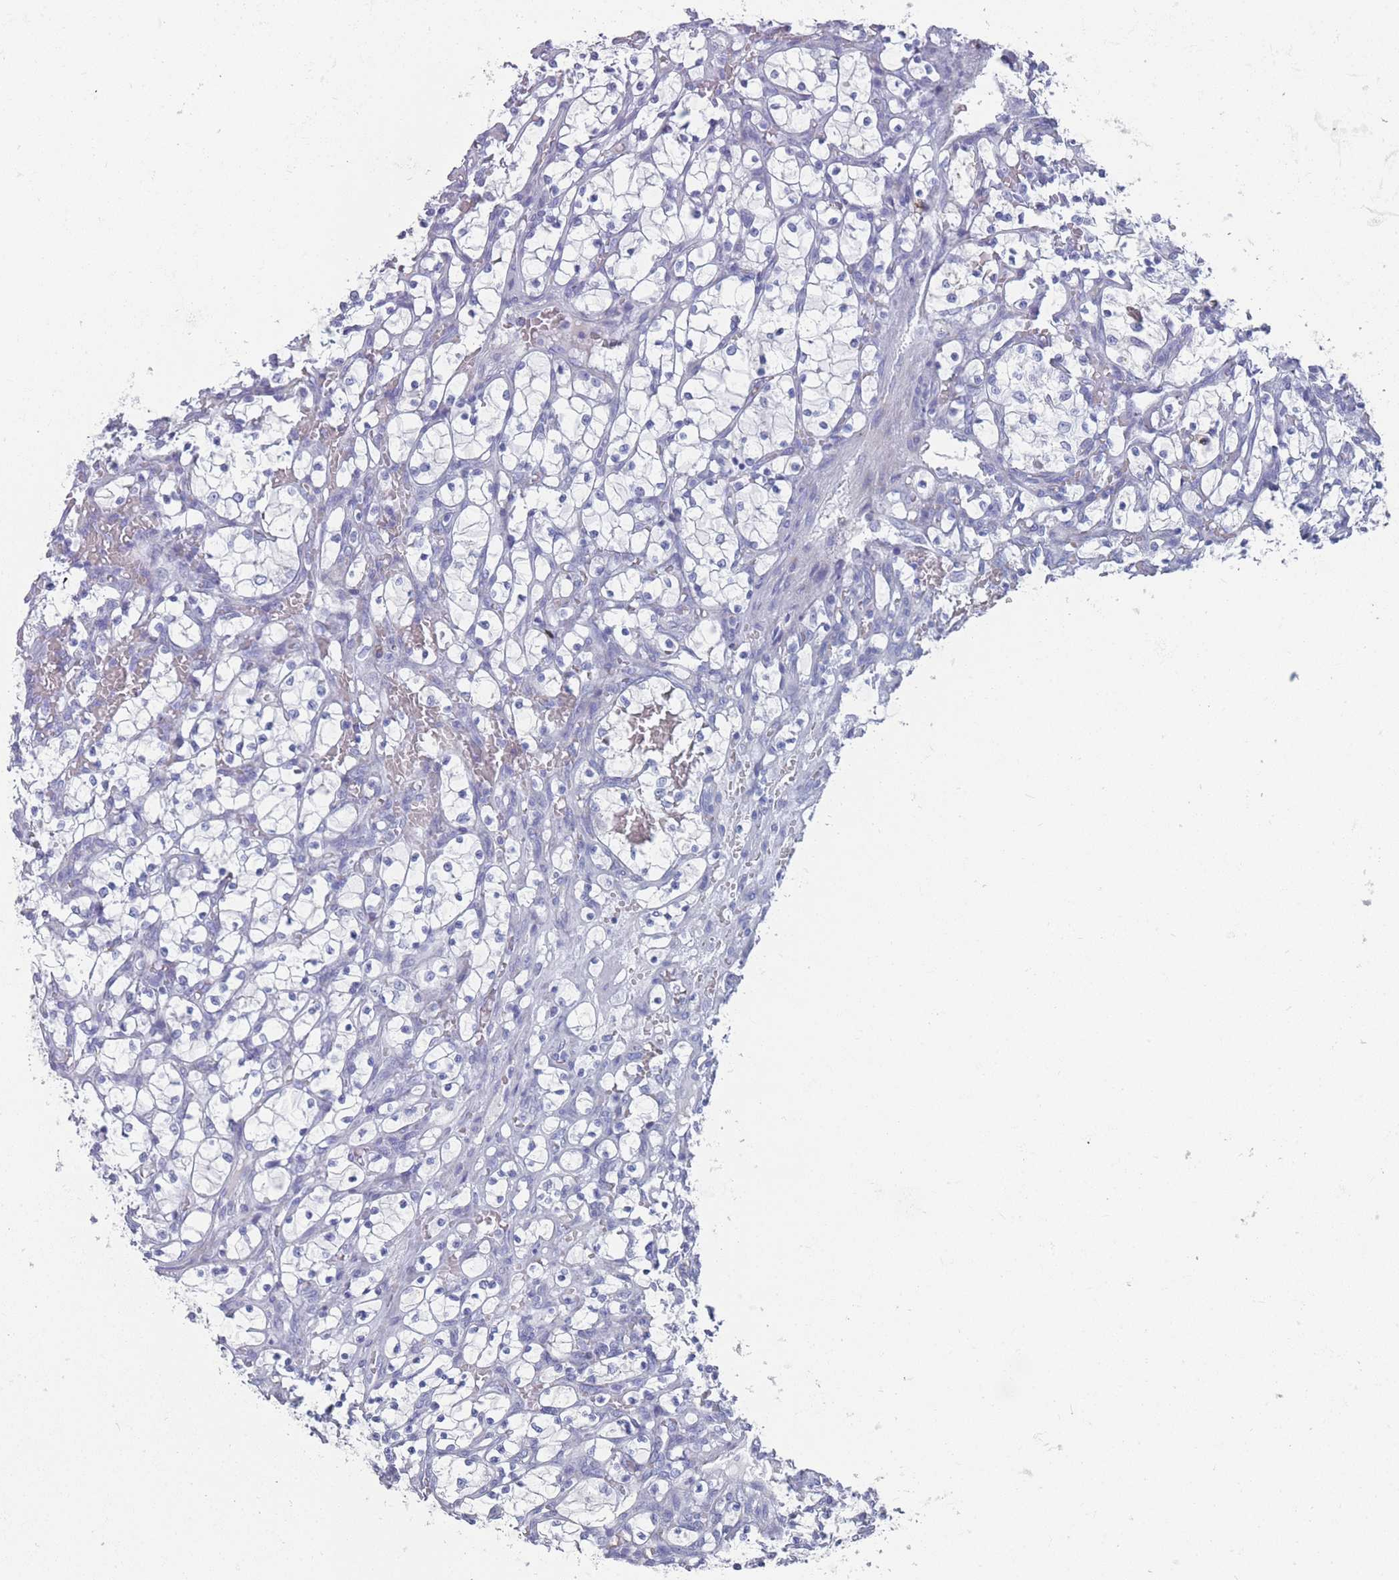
{"staining": {"intensity": "negative", "quantity": "none", "location": "none"}, "tissue": "renal cancer", "cell_type": "Tumor cells", "image_type": "cancer", "snomed": [{"axis": "morphology", "description": "Adenocarcinoma, NOS"}, {"axis": "topography", "description": "Kidney"}], "caption": "Immunohistochemistry histopathology image of human renal cancer stained for a protein (brown), which reveals no staining in tumor cells.", "gene": "ST8SIA5", "patient": {"sex": "female", "age": 69}}